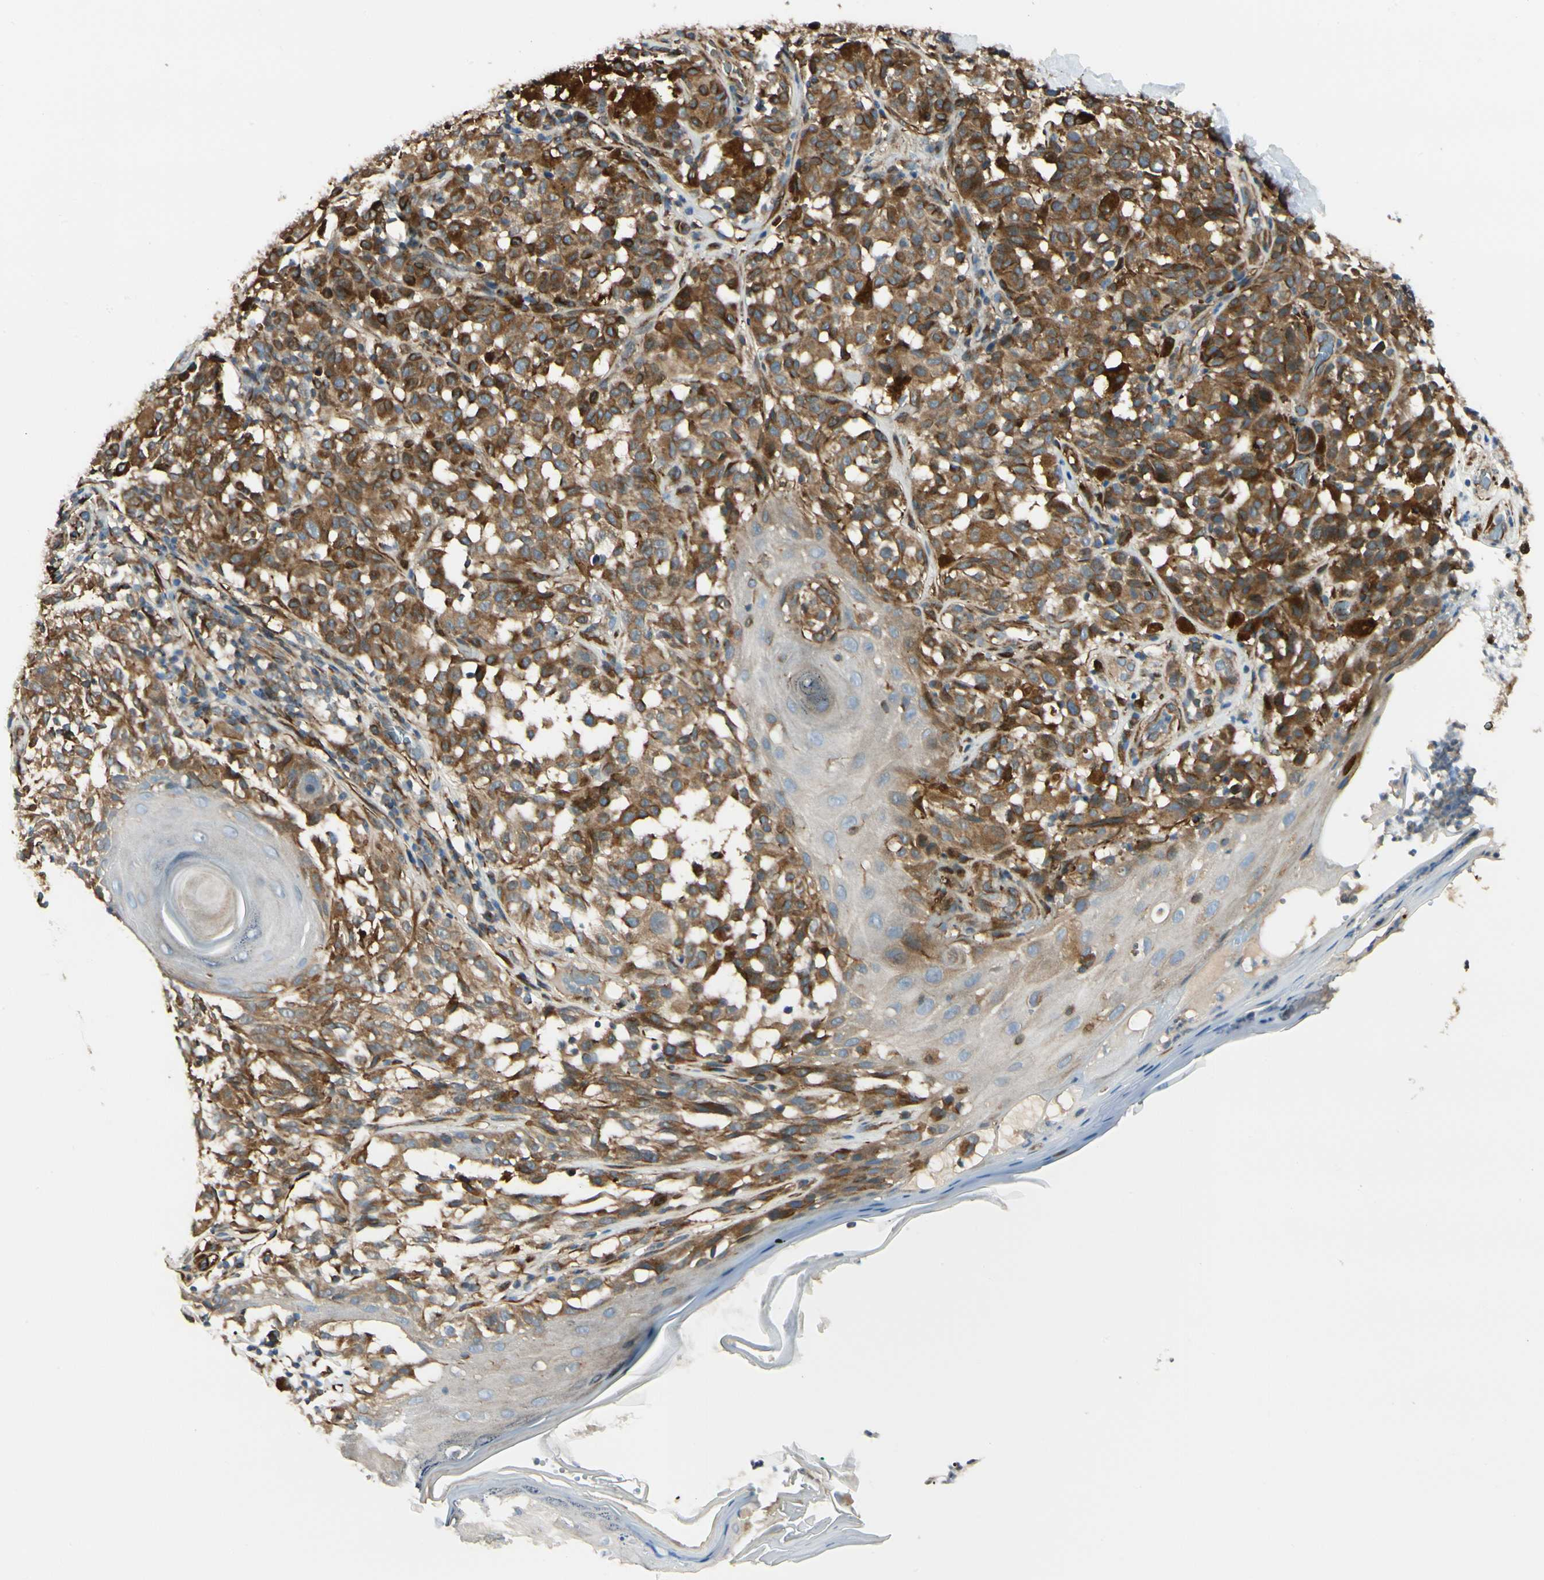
{"staining": {"intensity": "strong", "quantity": ">75%", "location": "cytoplasmic/membranous"}, "tissue": "melanoma", "cell_type": "Tumor cells", "image_type": "cancer", "snomed": [{"axis": "morphology", "description": "Malignant melanoma, NOS"}, {"axis": "topography", "description": "Skin"}], "caption": "The image displays a brown stain indicating the presence of a protein in the cytoplasmic/membranous of tumor cells in melanoma.", "gene": "FTH1", "patient": {"sex": "female", "age": 46}}